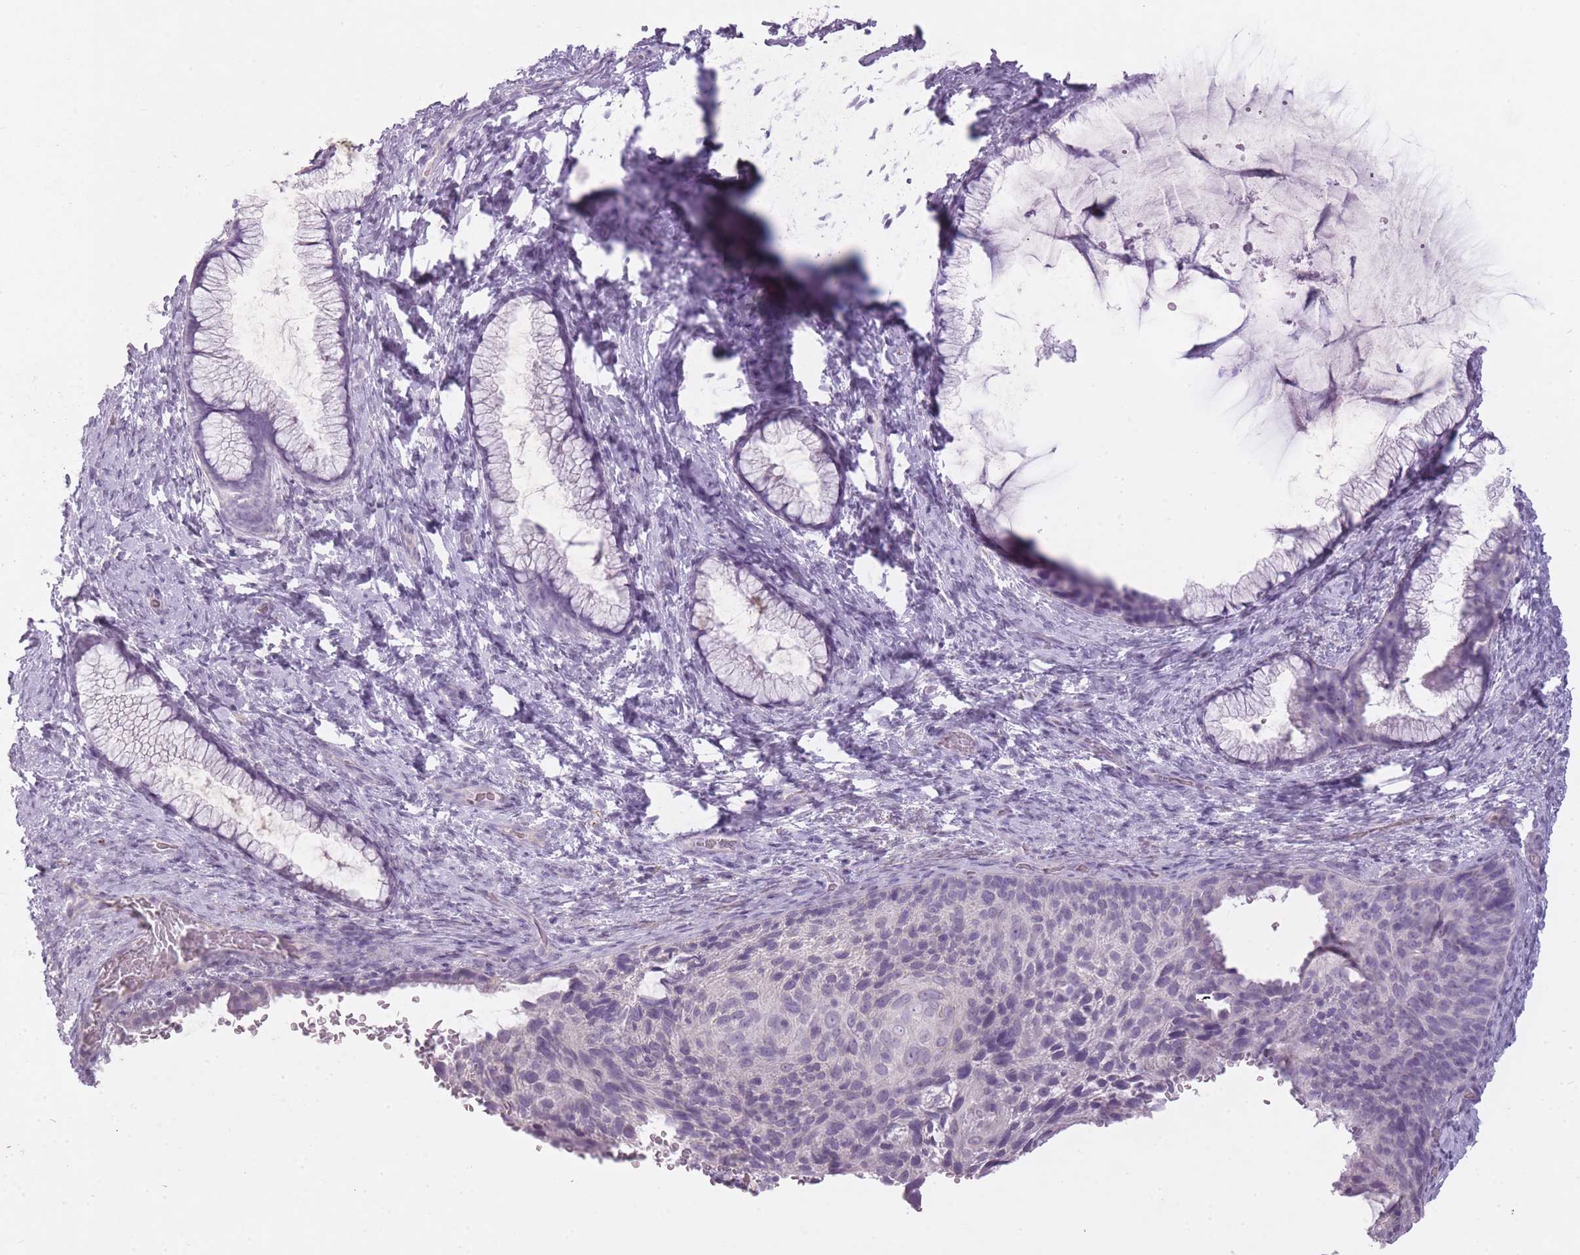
{"staining": {"intensity": "negative", "quantity": "none", "location": "none"}, "tissue": "cervical cancer", "cell_type": "Tumor cells", "image_type": "cancer", "snomed": [{"axis": "morphology", "description": "Squamous cell carcinoma, NOS"}, {"axis": "topography", "description": "Cervix"}], "caption": "Image shows no significant protein expression in tumor cells of squamous cell carcinoma (cervical). (Stains: DAB IHC with hematoxylin counter stain, Microscopy: brightfield microscopy at high magnification).", "gene": "RFX4", "patient": {"sex": "female", "age": 80}}